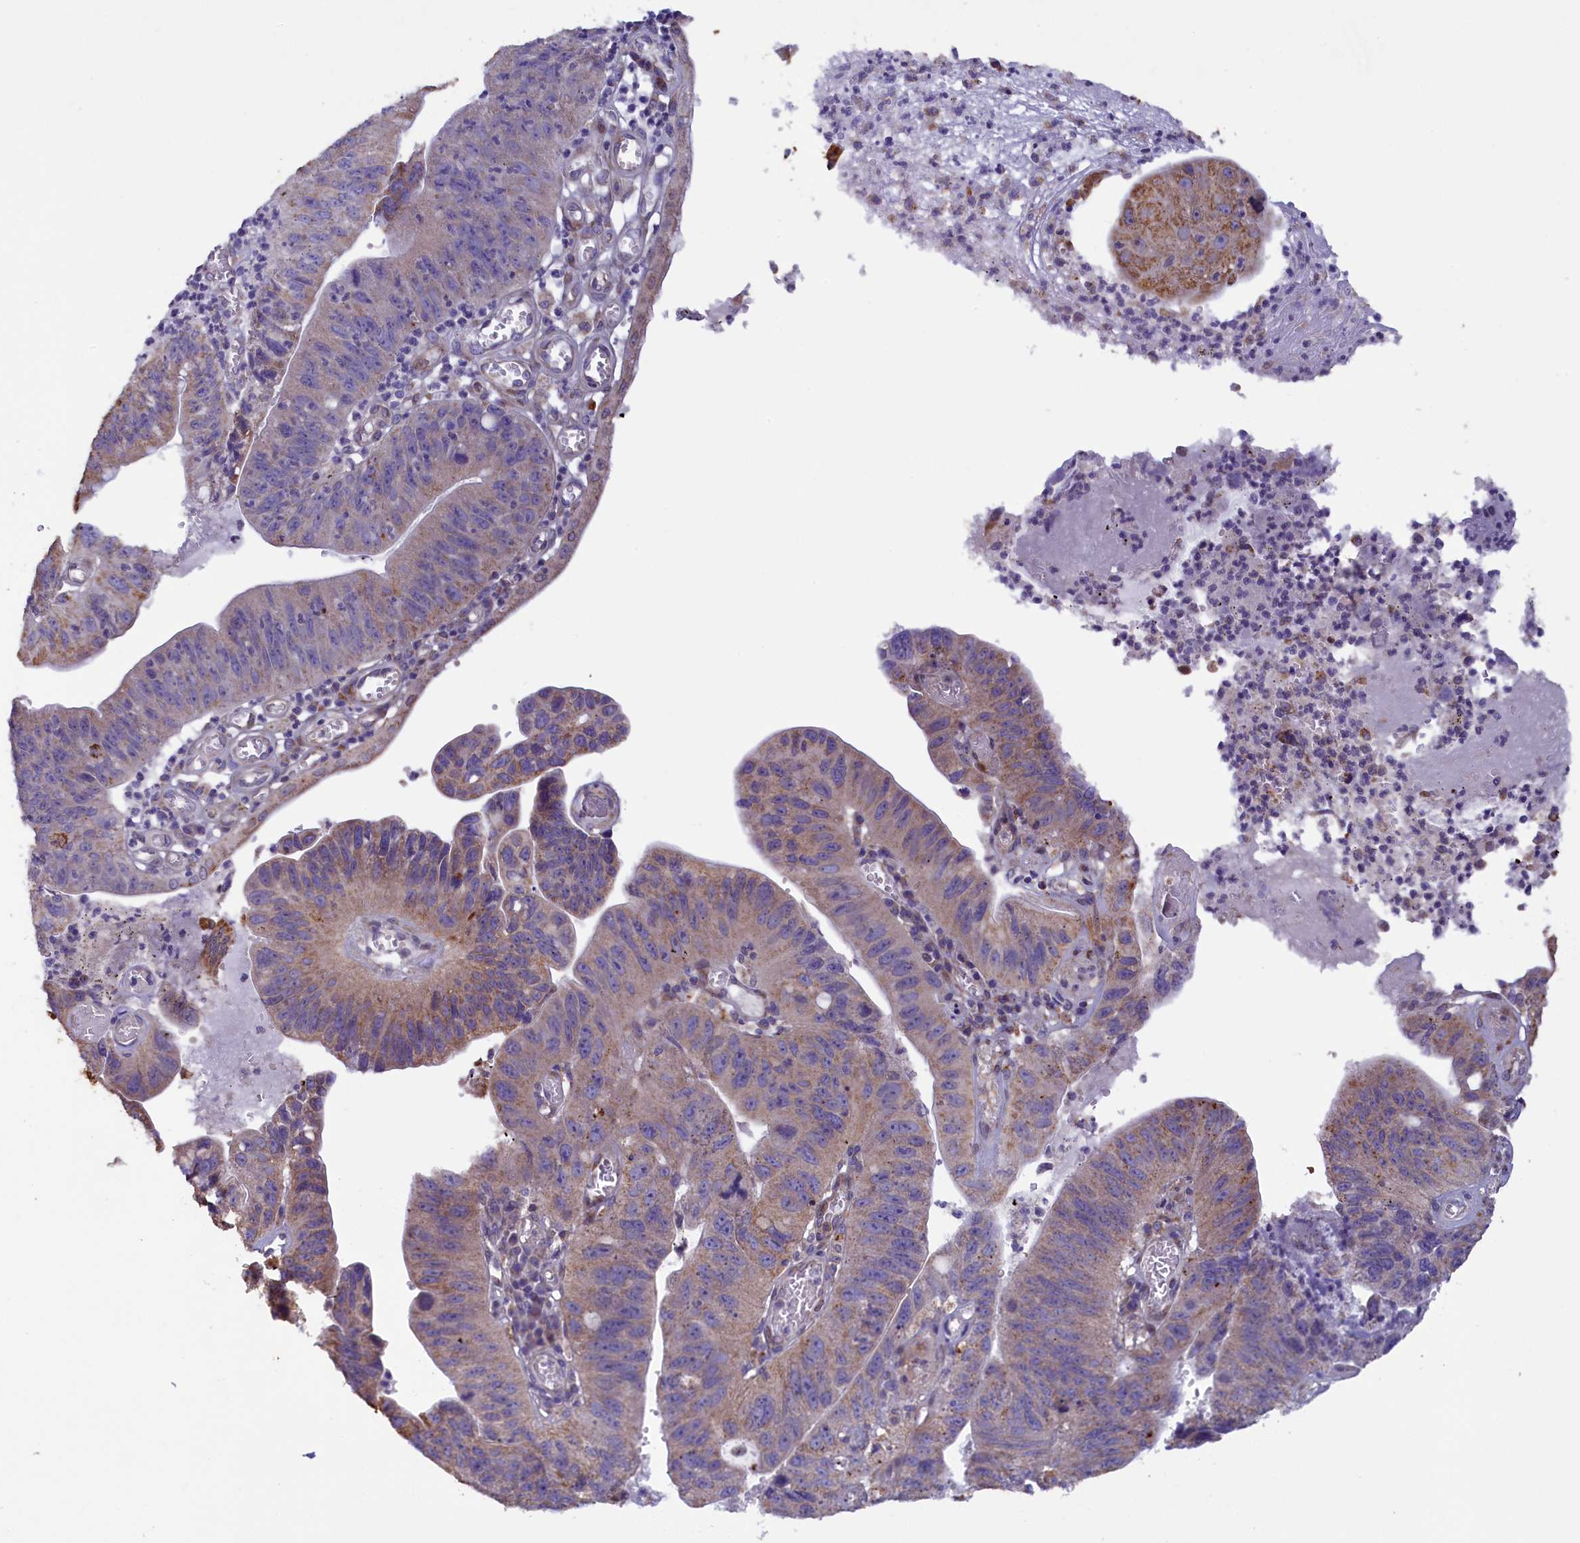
{"staining": {"intensity": "moderate", "quantity": "25%-75%", "location": "cytoplasmic/membranous"}, "tissue": "stomach cancer", "cell_type": "Tumor cells", "image_type": "cancer", "snomed": [{"axis": "morphology", "description": "Adenocarcinoma, NOS"}, {"axis": "topography", "description": "Stomach"}], "caption": "Tumor cells reveal medium levels of moderate cytoplasmic/membranous staining in about 25%-75% of cells in human stomach cancer. The staining was performed using DAB (3,3'-diaminobenzidine), with brown indicating positive protein expression. Nuclei are stained blue with hematoxylin.", "gene": "ACAD8", "patient": {"sex": "male", "age": 59}}